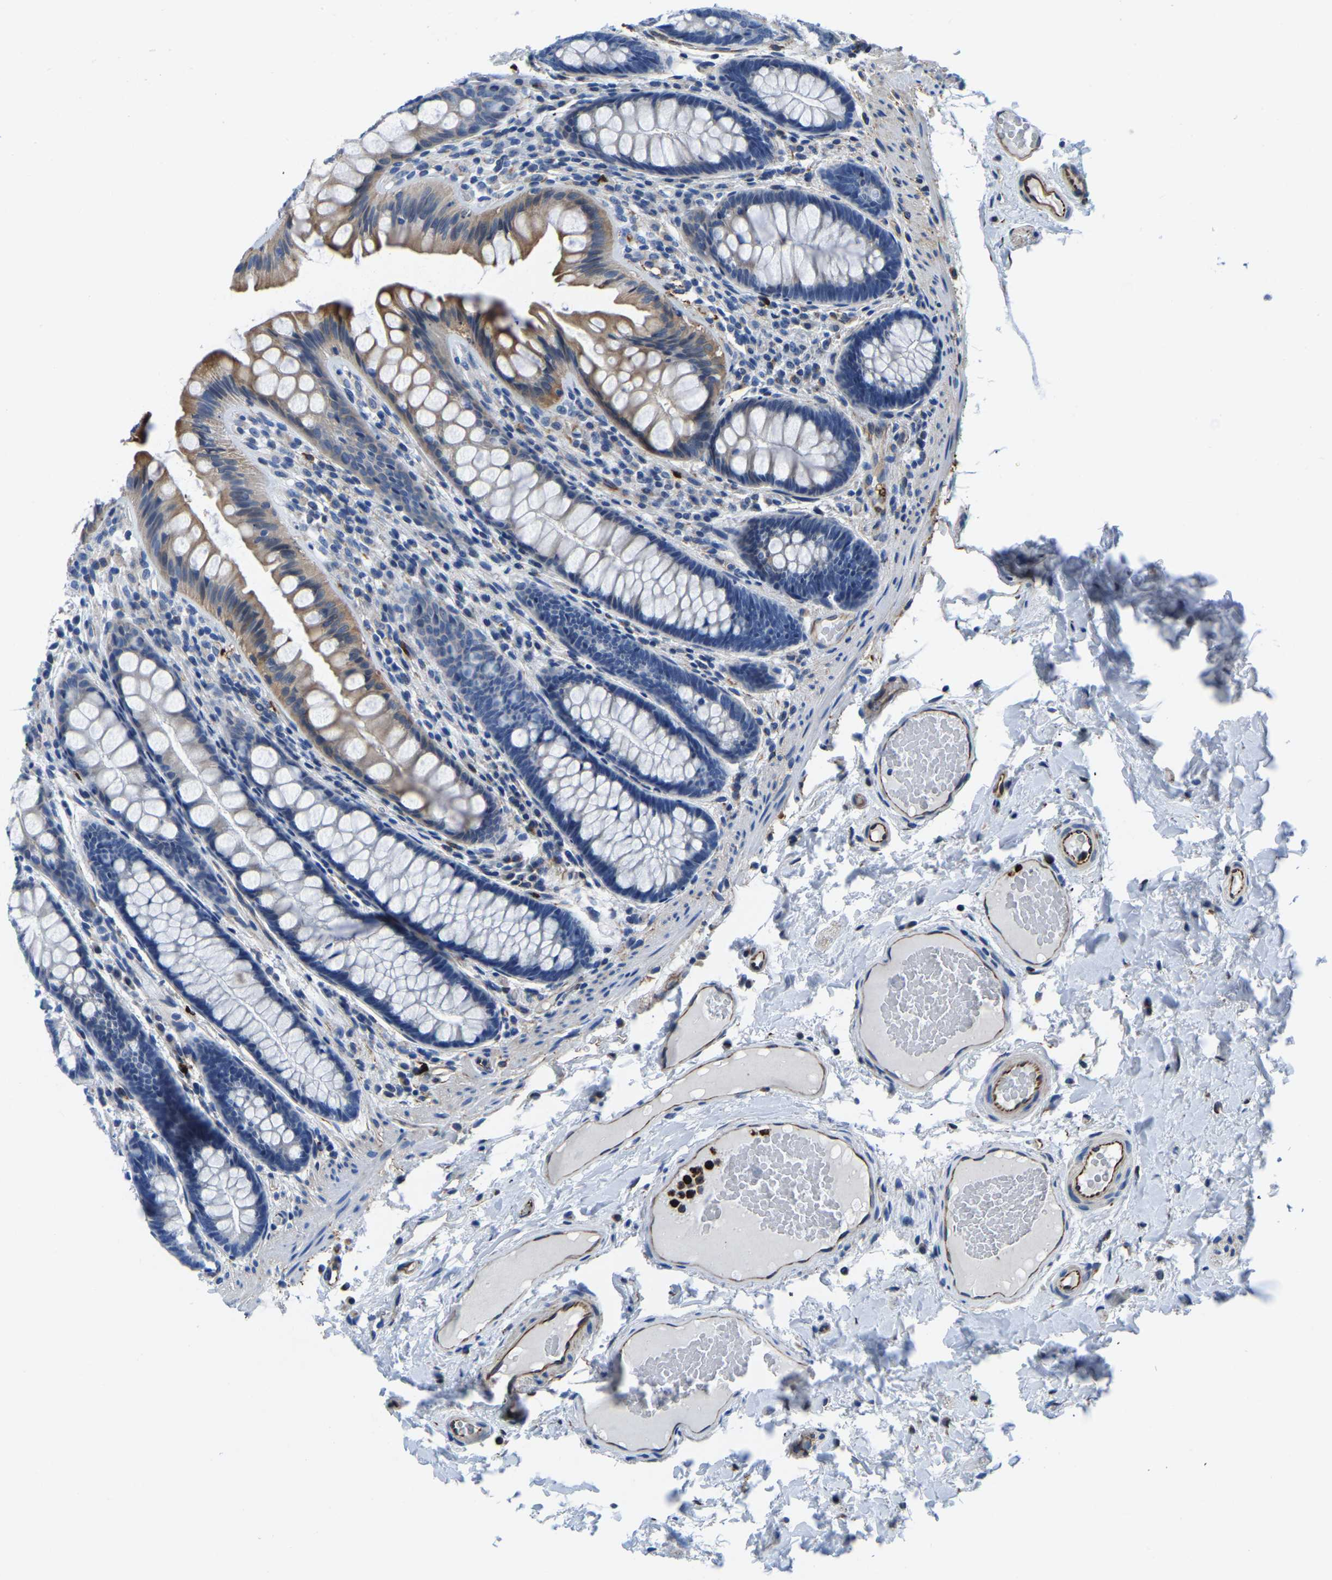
{"staining": {"intensity": "moderate", "quantity": ">75%", "location": "cytoplasmic/membranous"}, "tissue": "colon", "cell_type": "Endothelial cells", "image_type": "normal", "snomed": [{"axis": "morphology", "description": "Normal tissue, NOS"}, {"axis": "topography", "description": "Colon"}], "caption": "IHC photomicrograph of unremarkable colon stained for a protein (brown), which demonstrates medium levels of moderate cytoplasmic/membranous staining in approximately >75% of endothelial cells.", "gene": "MS4A3", "patient": {"sex": "female", "age": 56}}